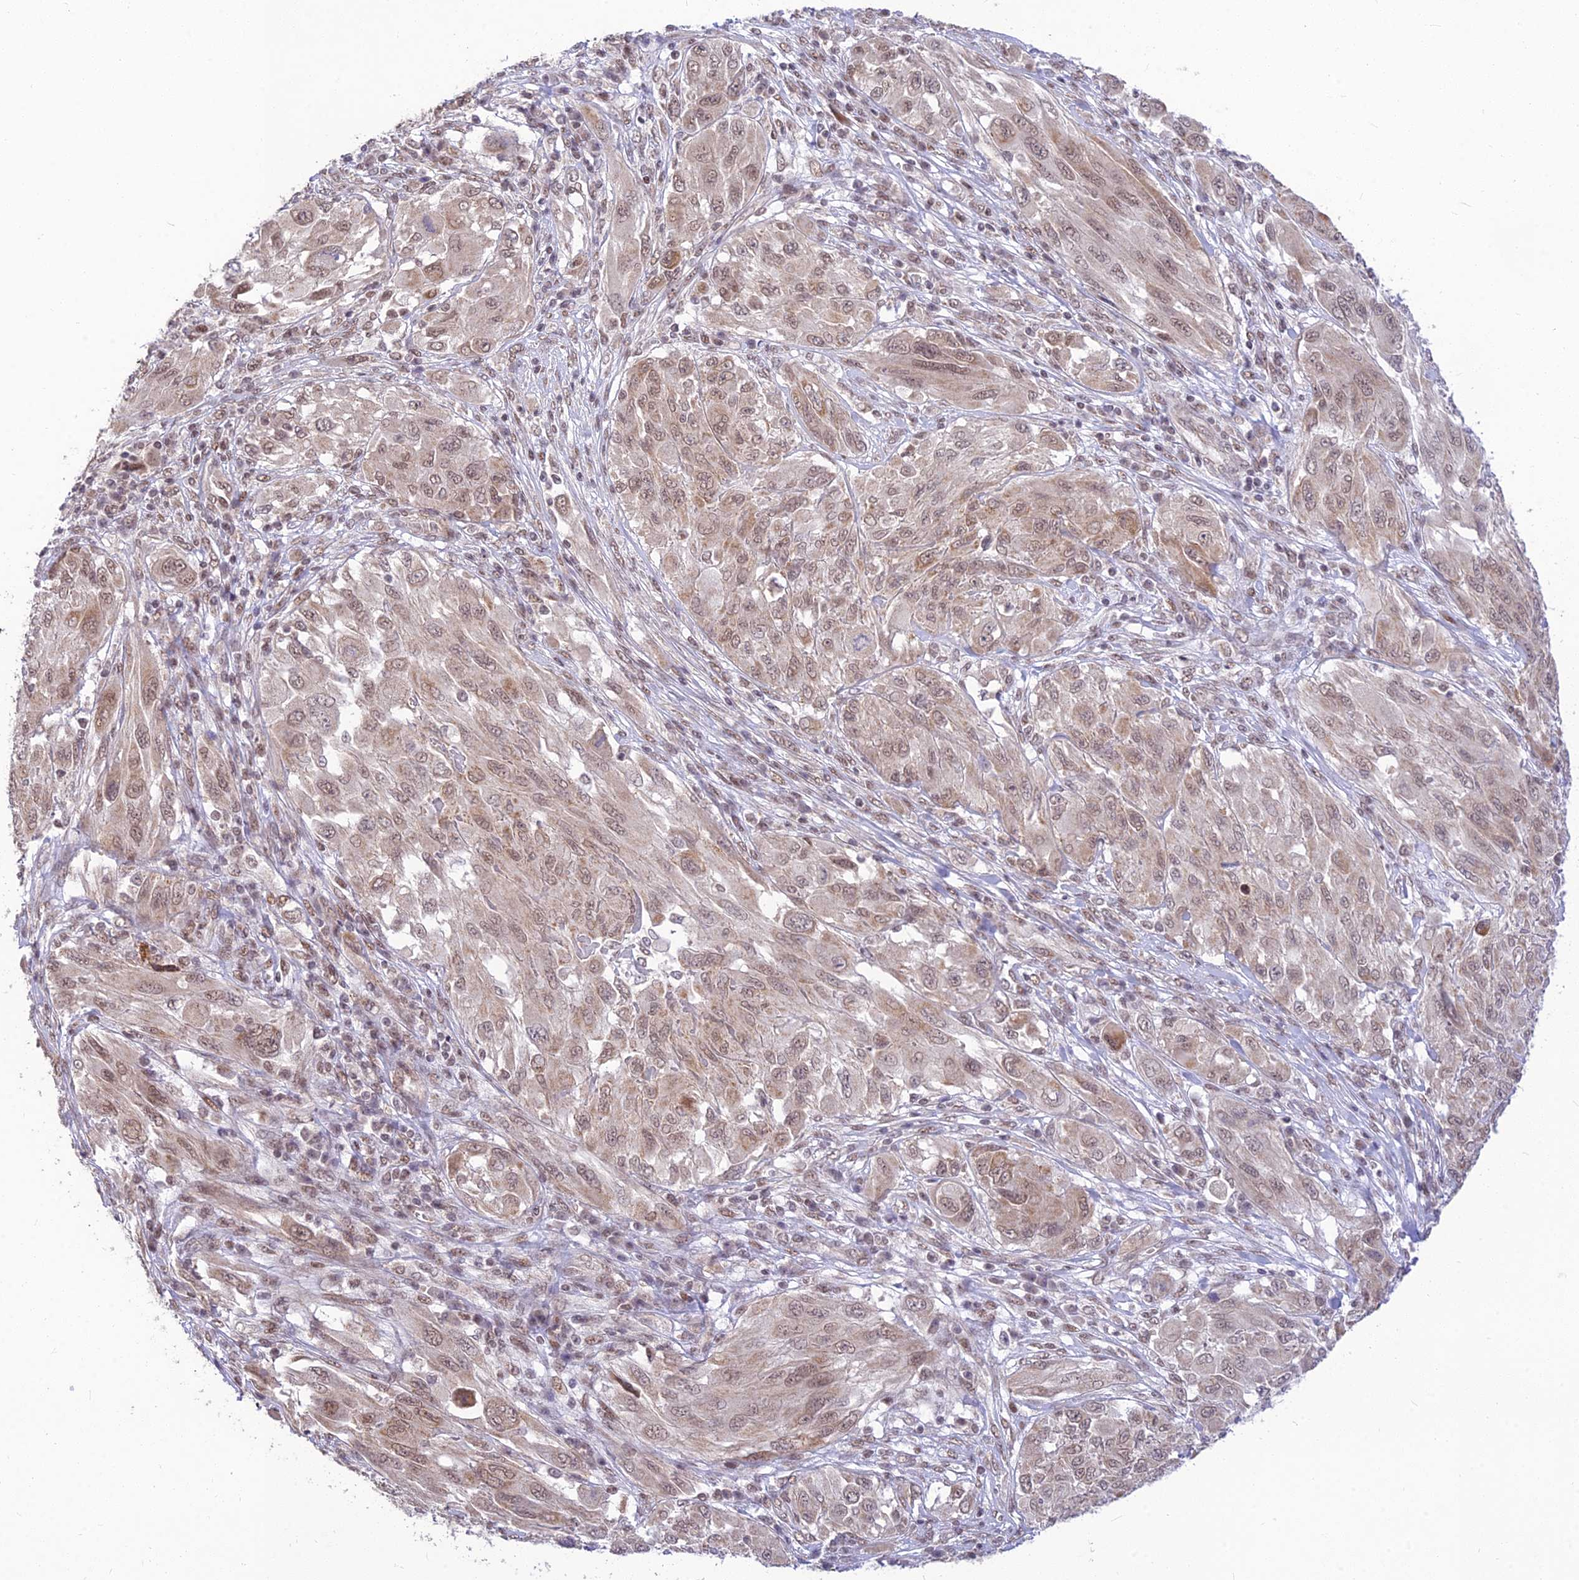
{"staining": {"intensity": "moderate", "quantity": ">75%", "location": "cytoplasmic/membranous,nuclear"}, "tissue": "melanoma", "cell_type": "Tumor cells", "image_type": "cancer", "snomed": [{"axis": "morphology", "description": "Malignant melanoma, NOS"}, {"axis": "topography", "description": "Skin"}], "caption": "Protein staining of melanoma tissue shows moderate cytoplasmic/membranous and nuclear positivity in about >75% of tumor cells. Immunohistochemistry (ihc) stains the protein in brown and the nuclei are stained blue.", "gene": "MICOS13", "patient": {"sex": "female", "age": 91}}